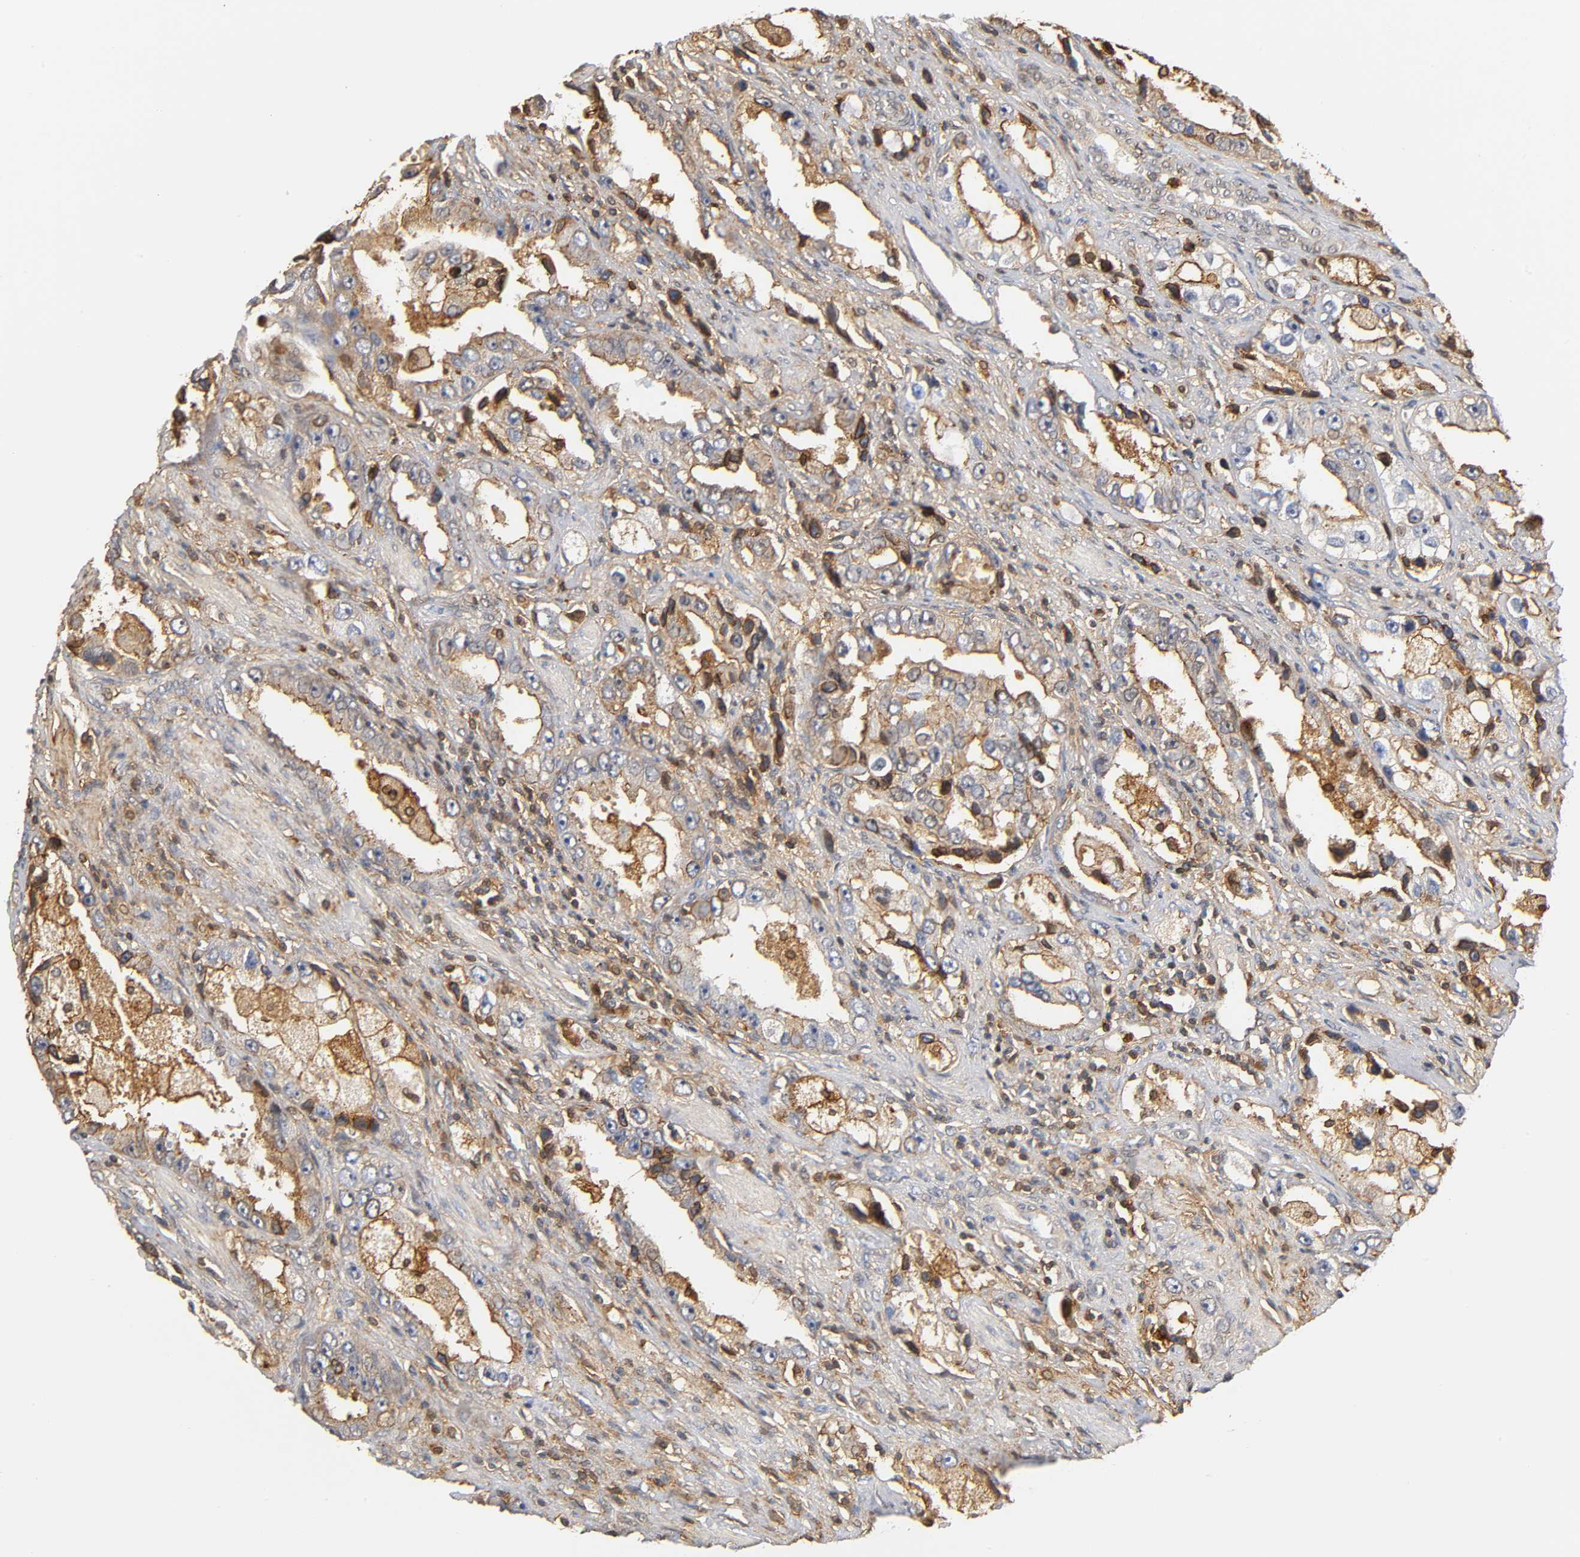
{"staining": {"intensity": "strong", "quantity": "25%-75%", "location": "cytoplasmic/membranous"}, "tissue": "prostate cancer", "cell_type": "Tumor cells", "image_type": "cancer", "snomed": [{"axis": "morphology", "description": "Adenocarcinoma, High grade"}, {"axis": "topography", "description": "Prostate"}], "caption": "This image demonstrates immunohistochemistry staining of prostate adenocarcinoma (high-grade), with high strong cytoplasmic/membranous positivity in approximately 25%-75% of tumor cells.", "gene": "ANXA11", "patient": {"sex": "male", "age": 63}}